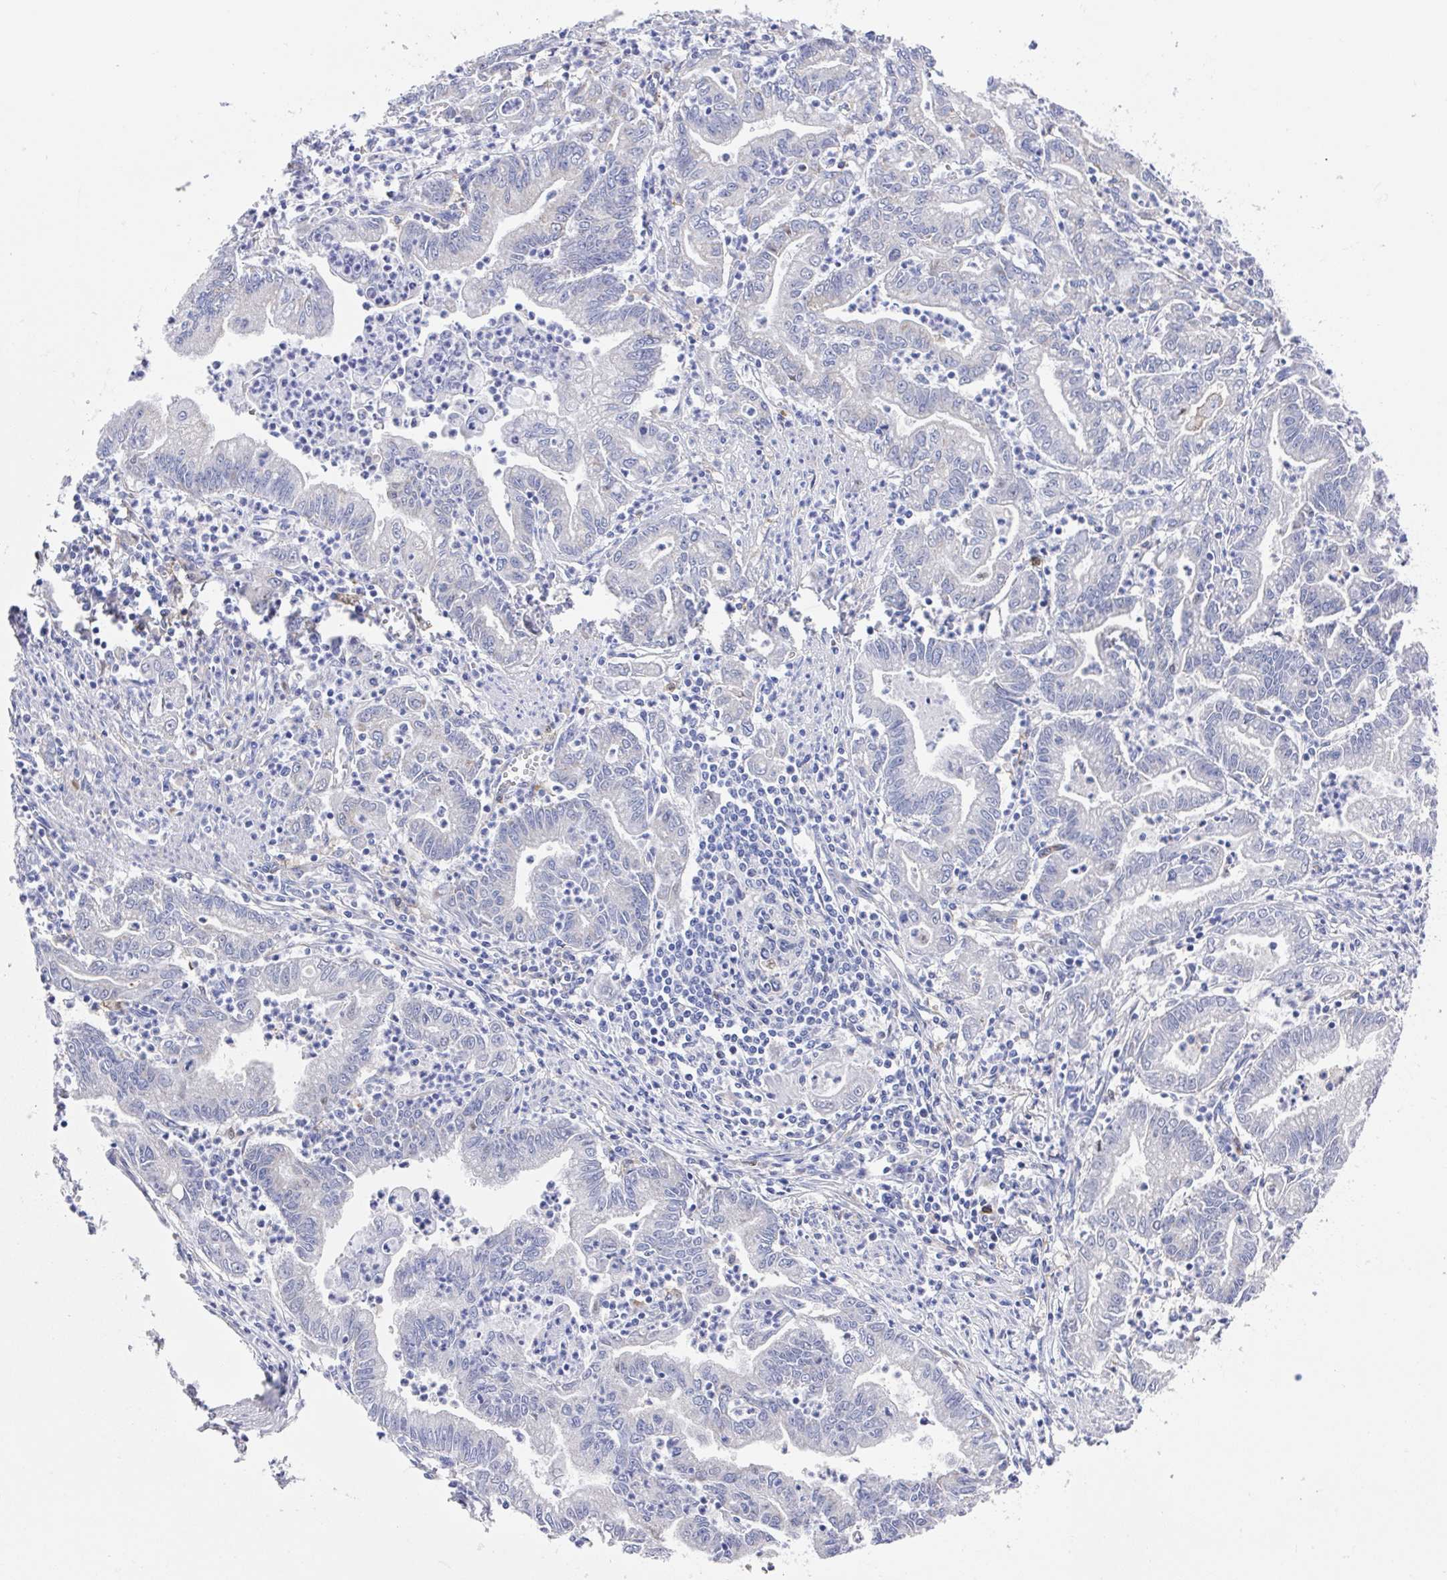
{"staining": {"intensity": "negative", "quantity": "none", "location": "none"}, "tissue": "stomach cancer", "cell_type": "Tumor cells", "image_type": "cancer", "snomed": [{"axis": "morphology", "description": "Adenocarcinoma, NOS"}, {"axis": "topography", "description": "Stomach, upper"}], "caption": "Adenocarcinoma (stomach) was stained to show a protein in brown. There is no significant staining in tumor cells.", "gene": "FCGR3A", "patient": {"sex": "female", "age": 79}}